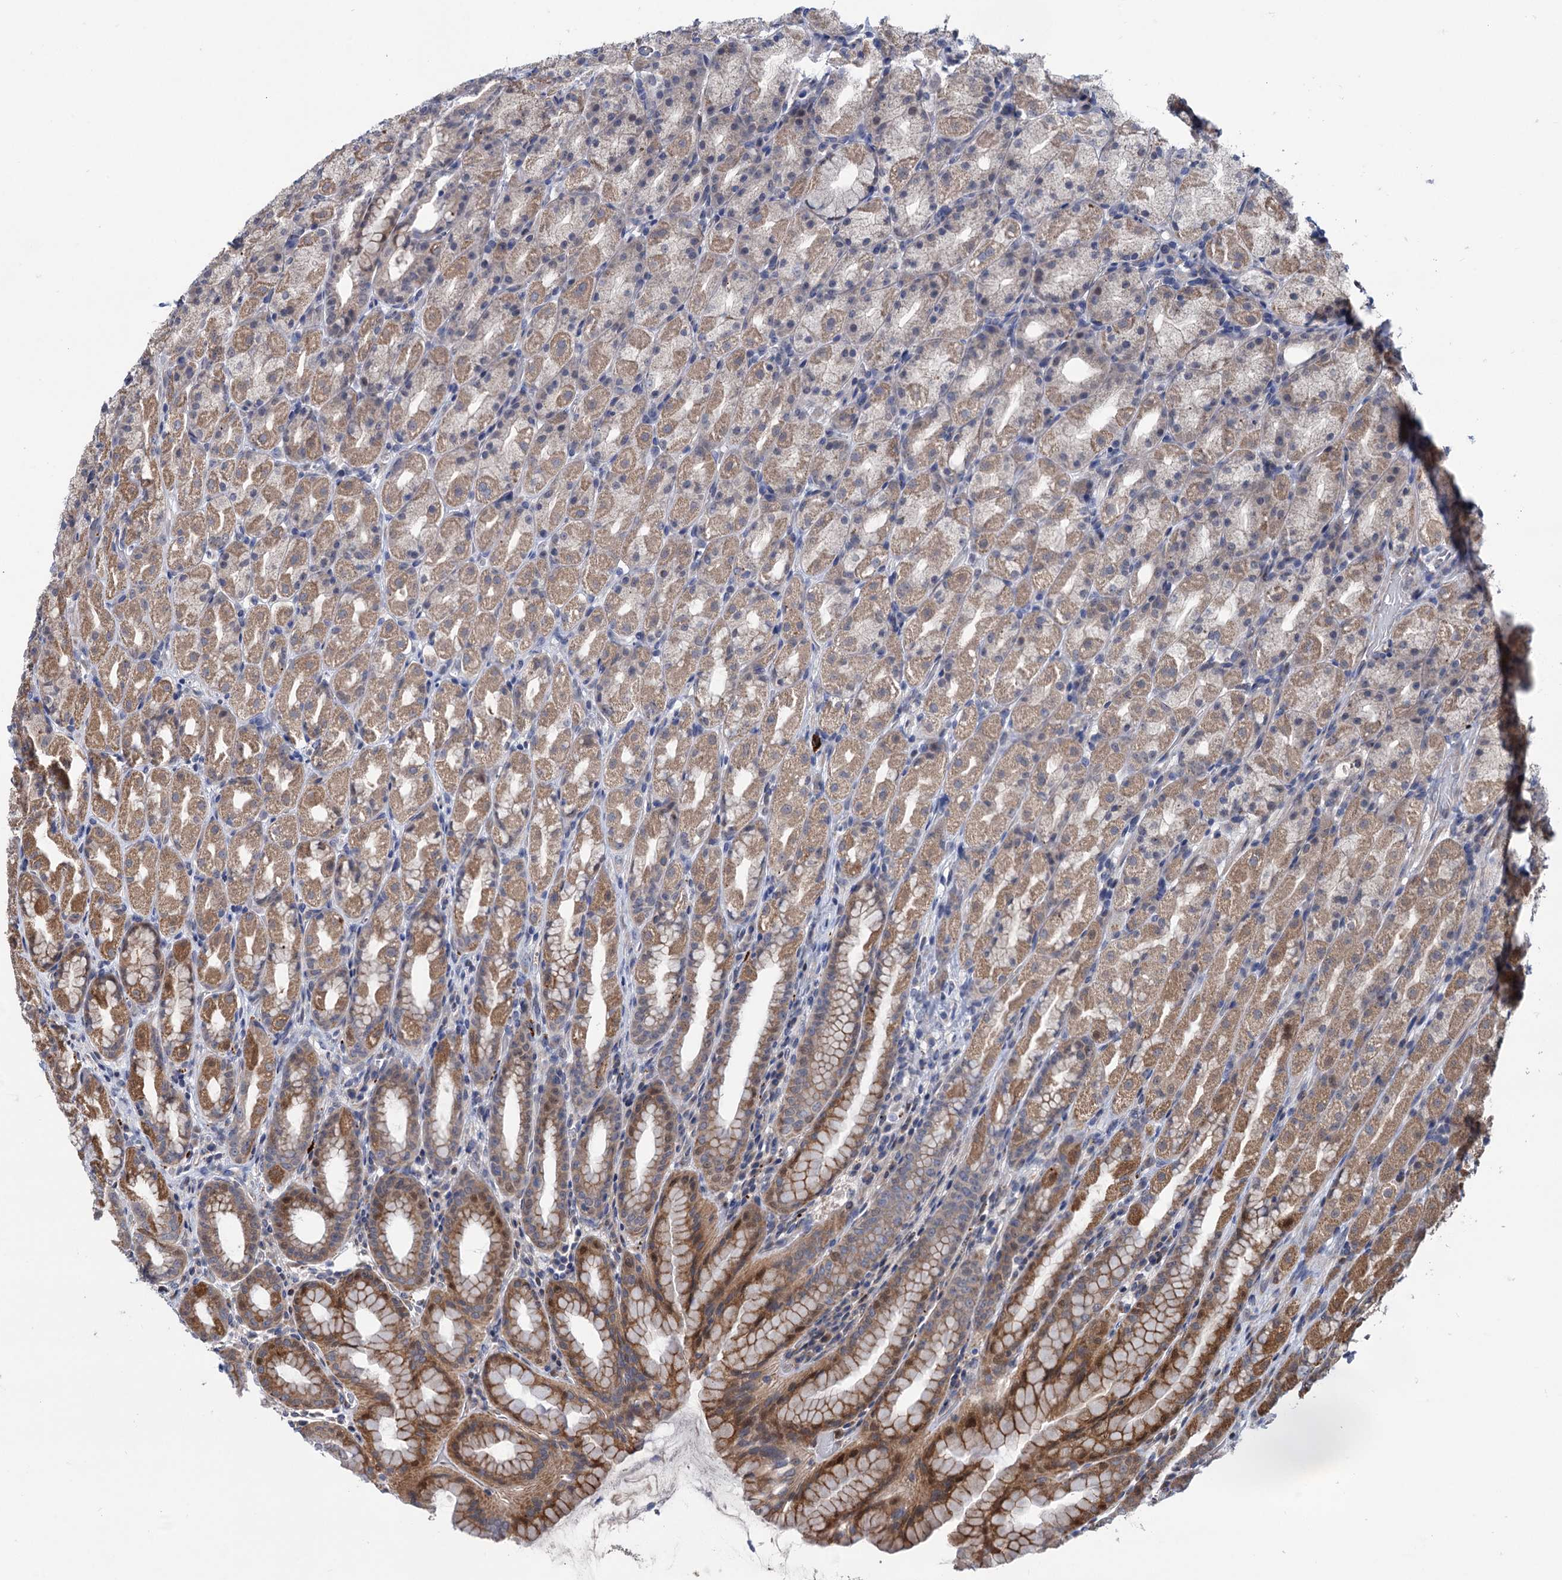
{"staining": {"intensity": "moderate", "quantity": ">75%", "location": "cytoplasmic/membranous"}, "tissue": "stomach", "cell_type": "Glandular cells", "image_type": "normal", "snomed": [{"axis": "morphology", "description": "Normal tissue, NOS"}, {"axis": "topography", "description": "Stomach, upper"}], "caption": "Protein expression analysis of unremarkable stomach shows moderate cytoplasmic/membranous staining in about >75% of glandular cells. (IHC, brightfield microscopy, high magnification).", "gene": "UBR1", "patient": {"sex": "male", "age": 68}}